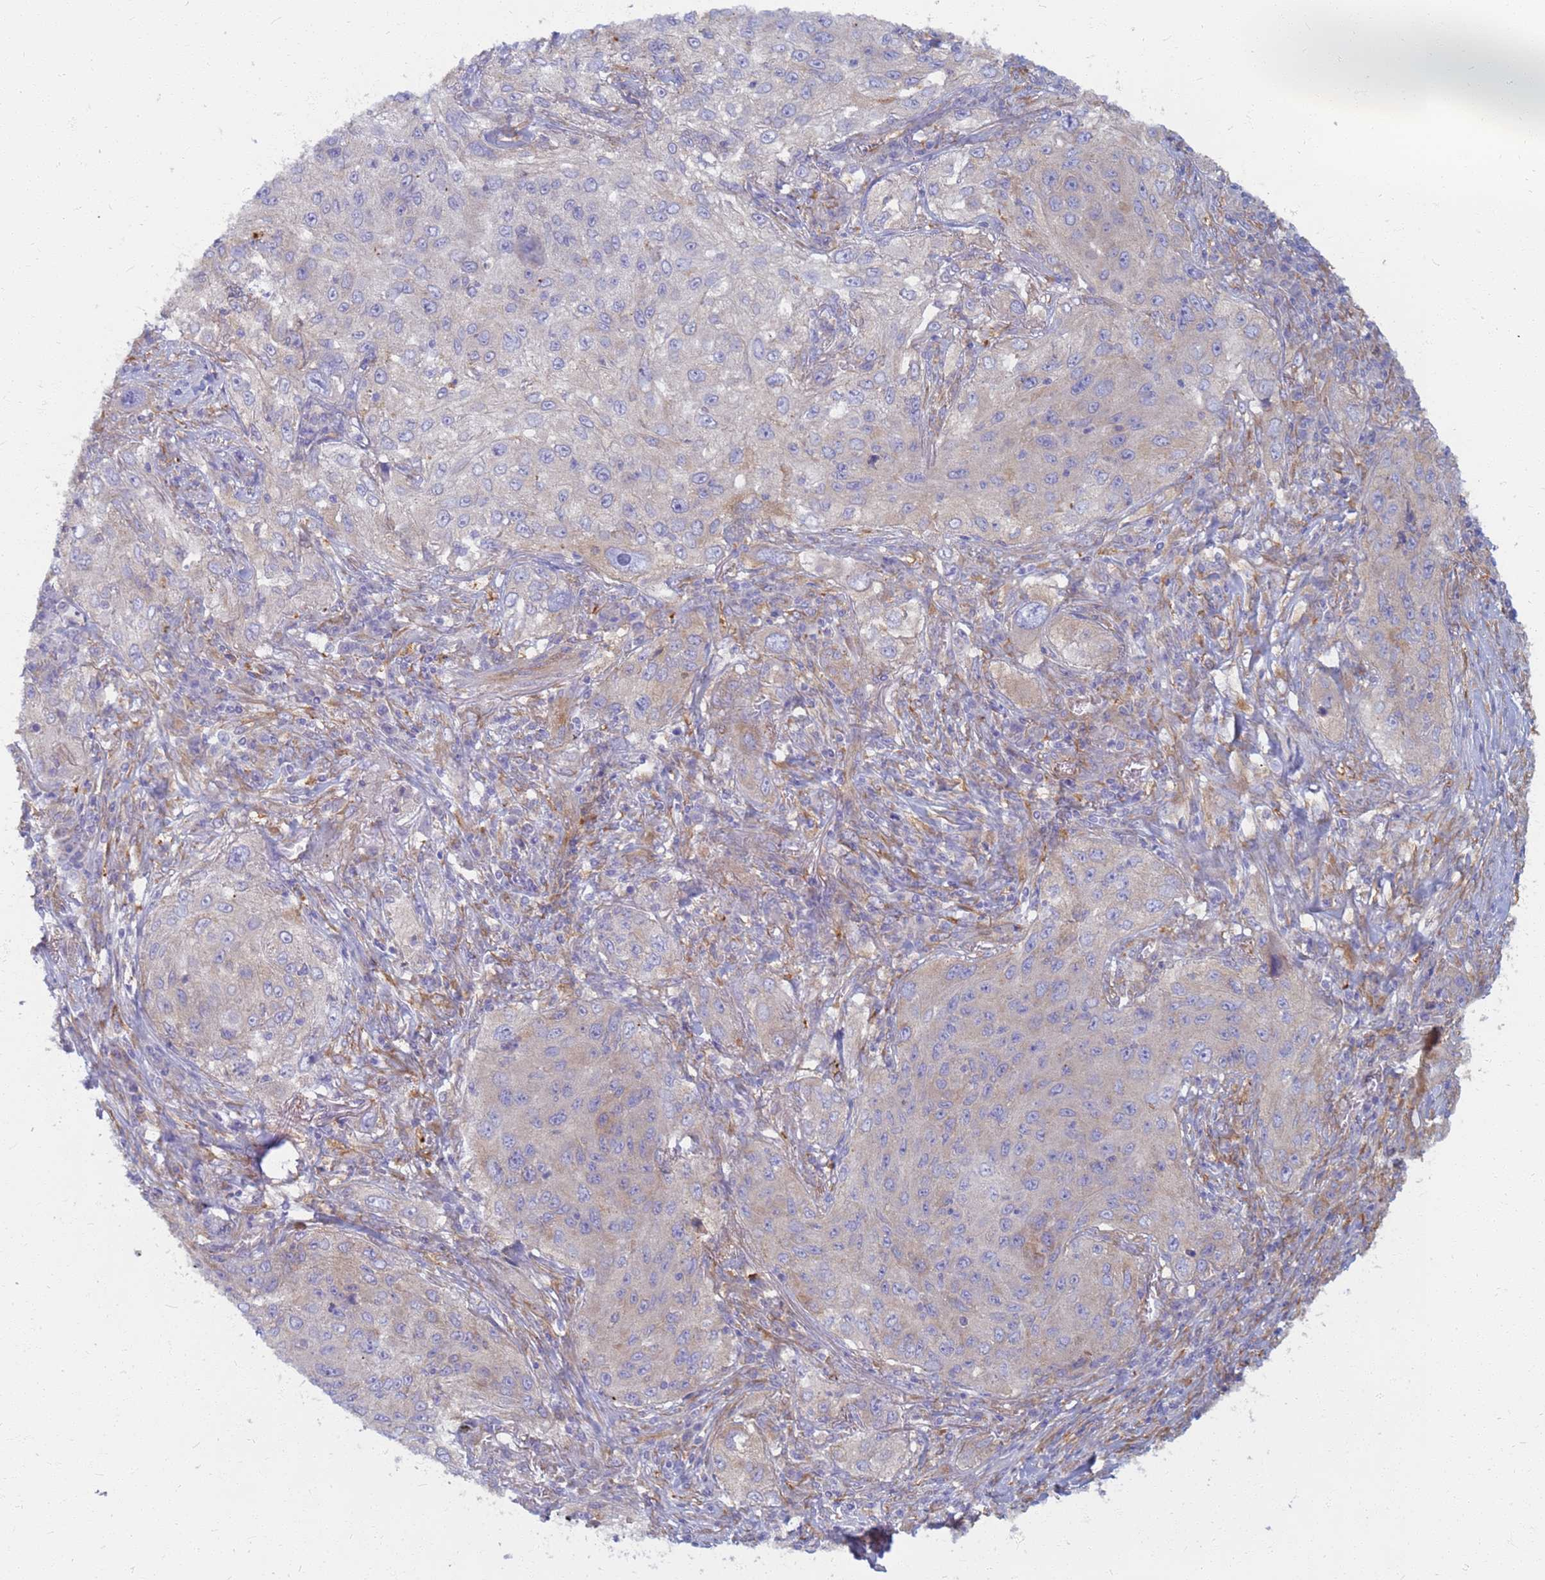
{"staining": {"intensity": "weak", "quantity": "<25%", "location": "cytoplasmic/membranous"}, "tissue": "lung cancer", "cell_type": "Tumor cells", "image_type": "cancer", "snomed": [{"axis": "morphology", "description": "Squamous cell carcinoma, NOS"}, {"axis": "topography", "description": "Lung"}], "caption": "Protein analysis of lung squamous cell carcinoma exhibits no significant positivity in tumor cells.", "gene": "EEA1", "patient": {"sex": "female", "age": 69}}